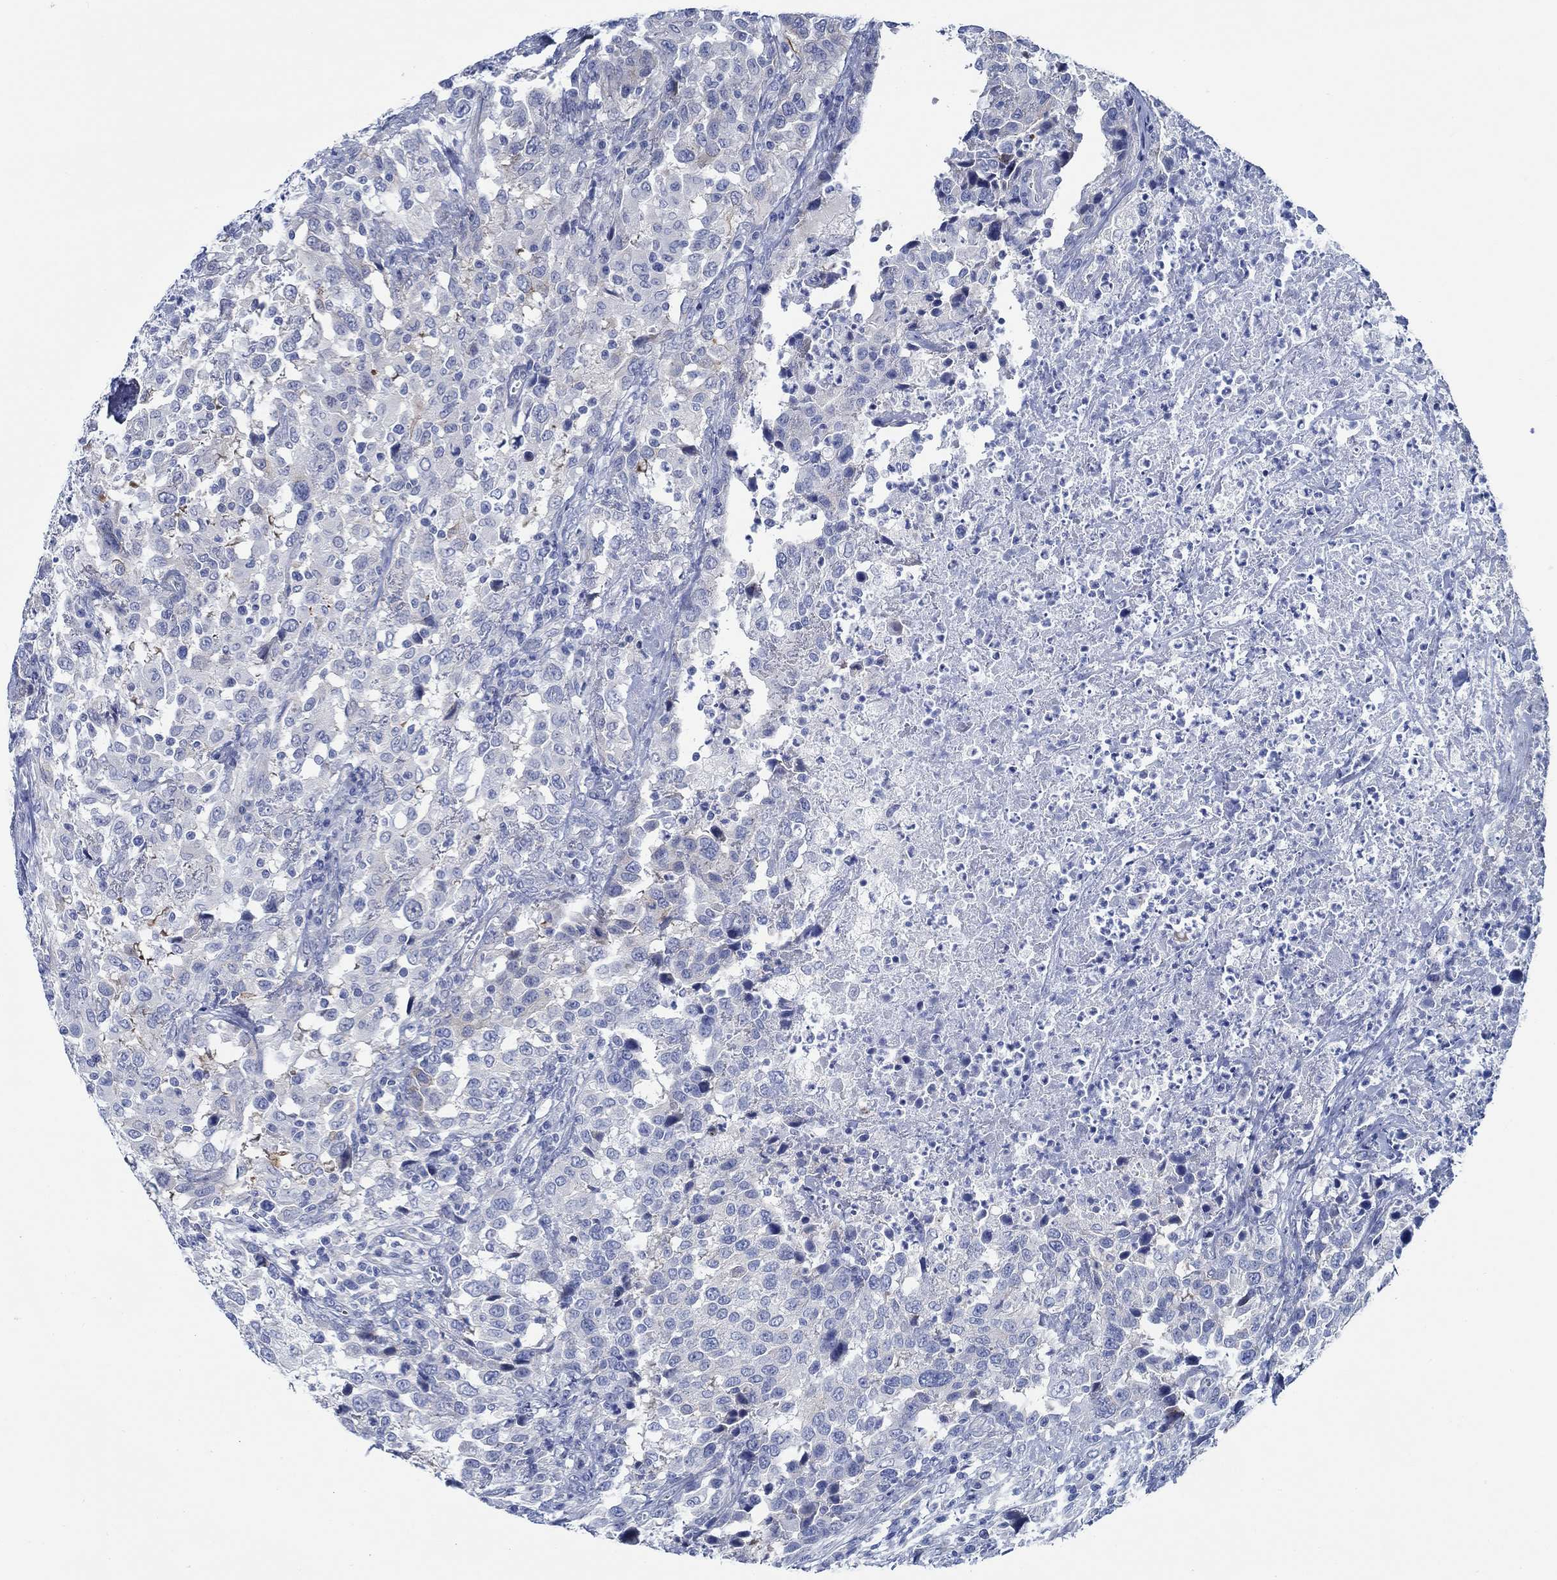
{"staining": {"intensity": "negative", "quantity": "none", "location": "none"}, "tissue": "urothelial cancer", "cell_type": "Tumor cells", "image_type": "cancer", "snomed": [{"axis": "morphology", "description": "Urothelial carcinoma, NOS"}, {"axis": "morphology", "description": "Urothelial carcinoma, High grade"}, {"axis": "topography", "description": "Urinary bladder"}], "caption": "An image of human urothelial cancer is negative for staining in tumor cells.", "gene": "SVEP1", "patient": {"sex": "female", "age": 64}}